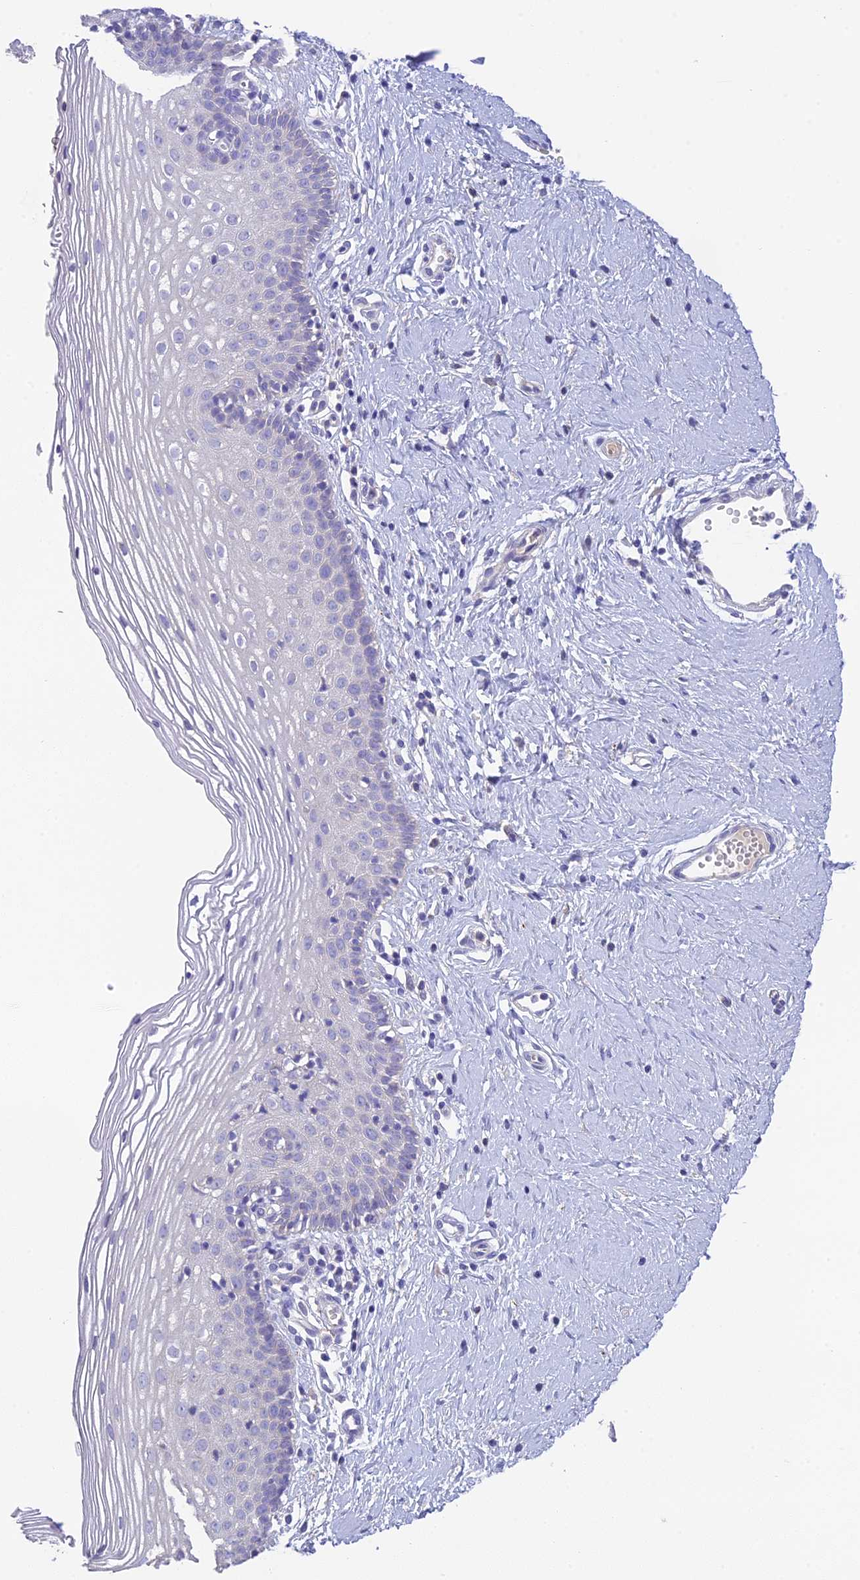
{"staining": {"intensity": "negative", "quantity": "none", "location": "none"}, "tissue": "vagina", "cell_type": "Squamous epithelial cells", "image_type": "normal", "snomed": [{"axis": "morphology", "description": "Normal tissue, NOS"}, {"axis": "topography", "description": "Vagina"}], "caption": "Immunohistochemistry image of unremarkable vagina: vagina stained with DAB (3,3'-diaminobenzidine) shows no significant protein staining in squamous epithelial cells. (DAB (3,3'-diaminobenzidine) IHC visualized using brightfield microscopy, high magnification).", "gene": "HSD17B2", "patient": {"sex": "female", "age": 32}}